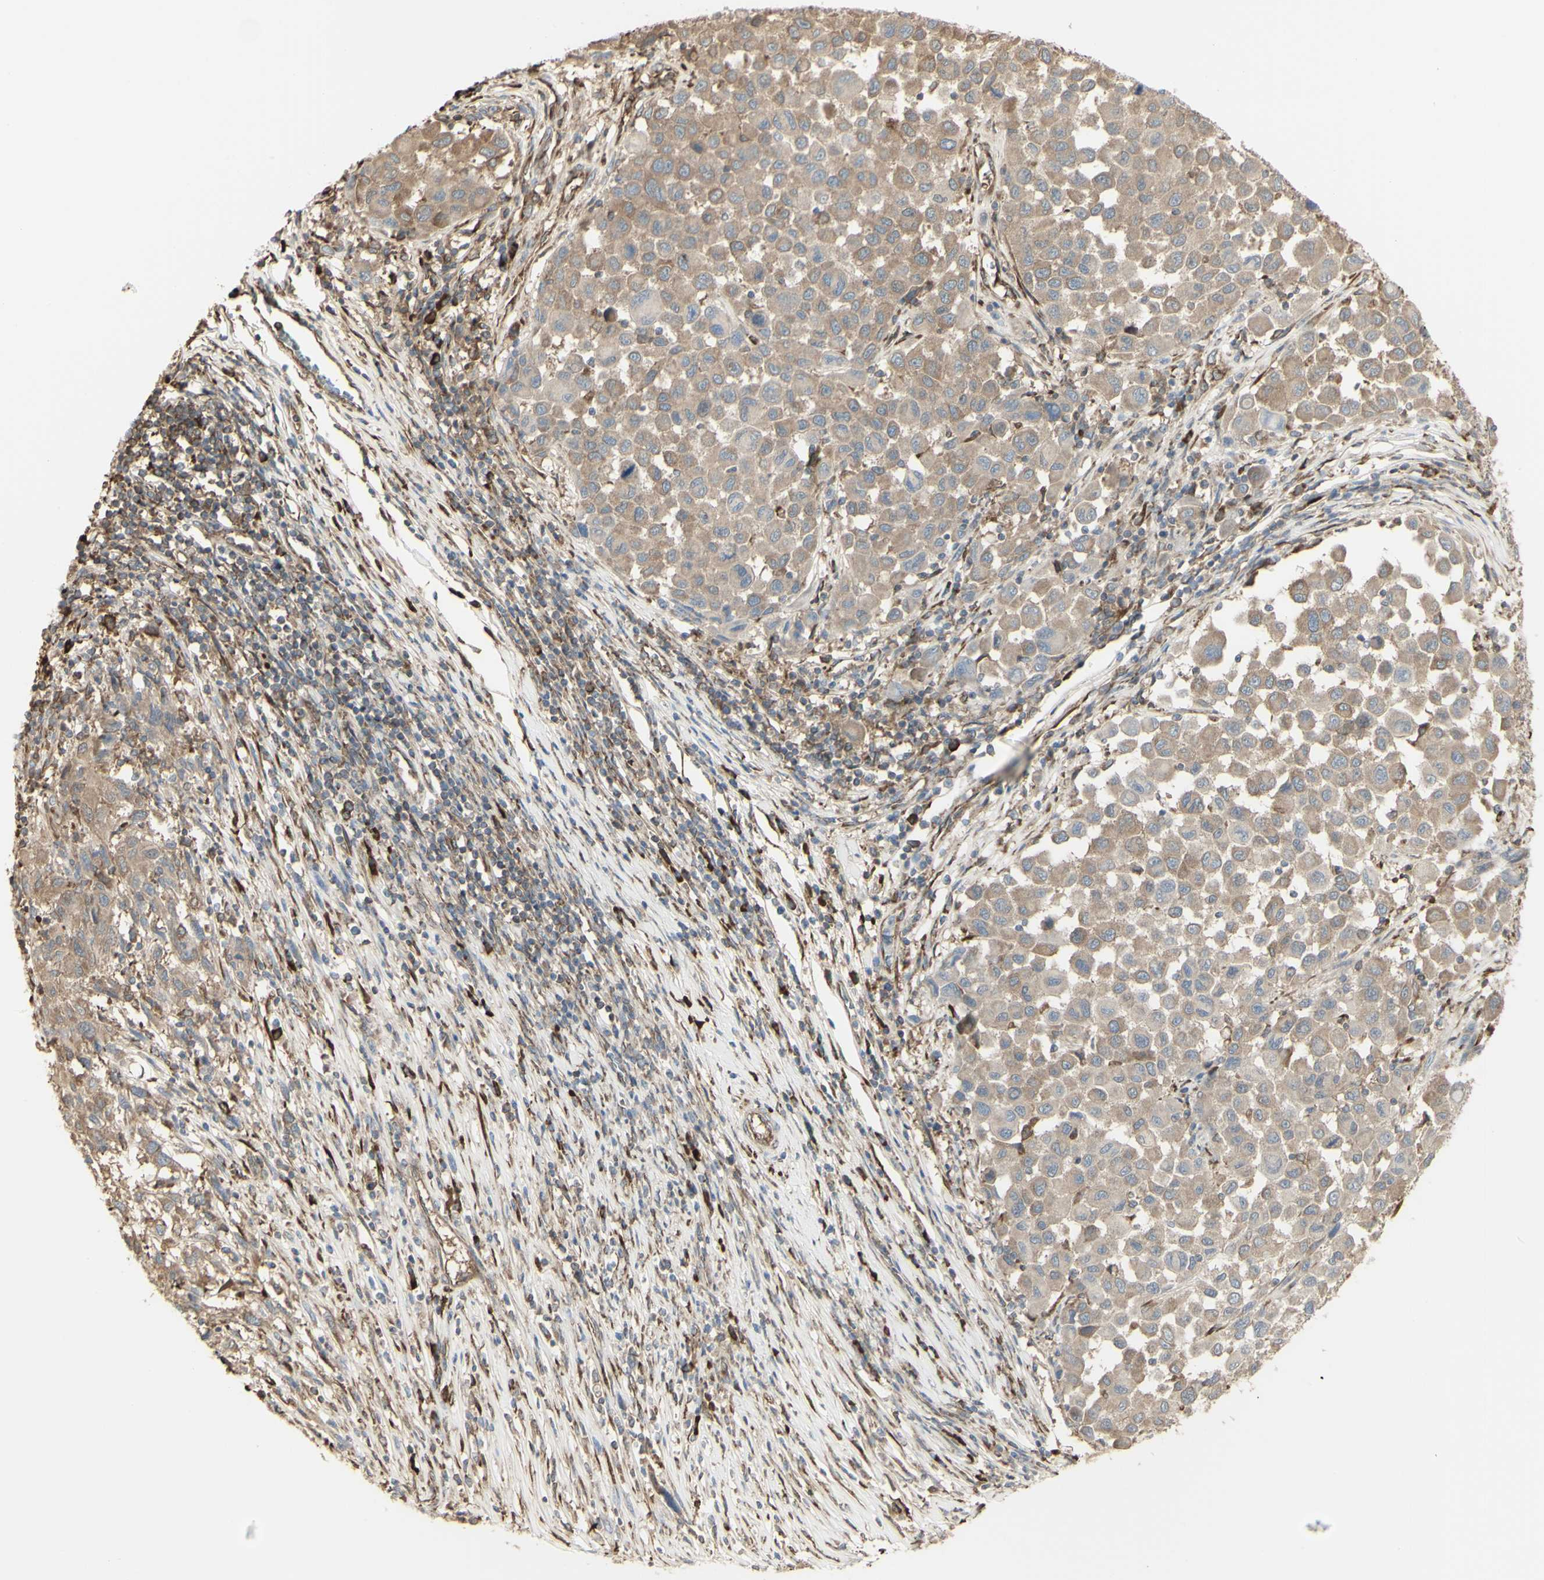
{"staining": {"intensity": "weak", "quantity": ">75%", "location": "cytoplasmic/membranous"}, "tissue": "melanoma", "cell_type": "Tumor cells", "image_type": "cancer", "snomed": [{"axis": "morphology", "description": "Malignant melanoma, Metastatic site"}, {"axis": "topography", "description": "Lymph node"}], "caption": "Immunohistochemical staining of human melanoma reveals weak cytoplasmic/membranous protein staining in approximately >75% of tumor cells.", "gene": "EEF1B2", "patient": {"sex": "male", "age": 61}}